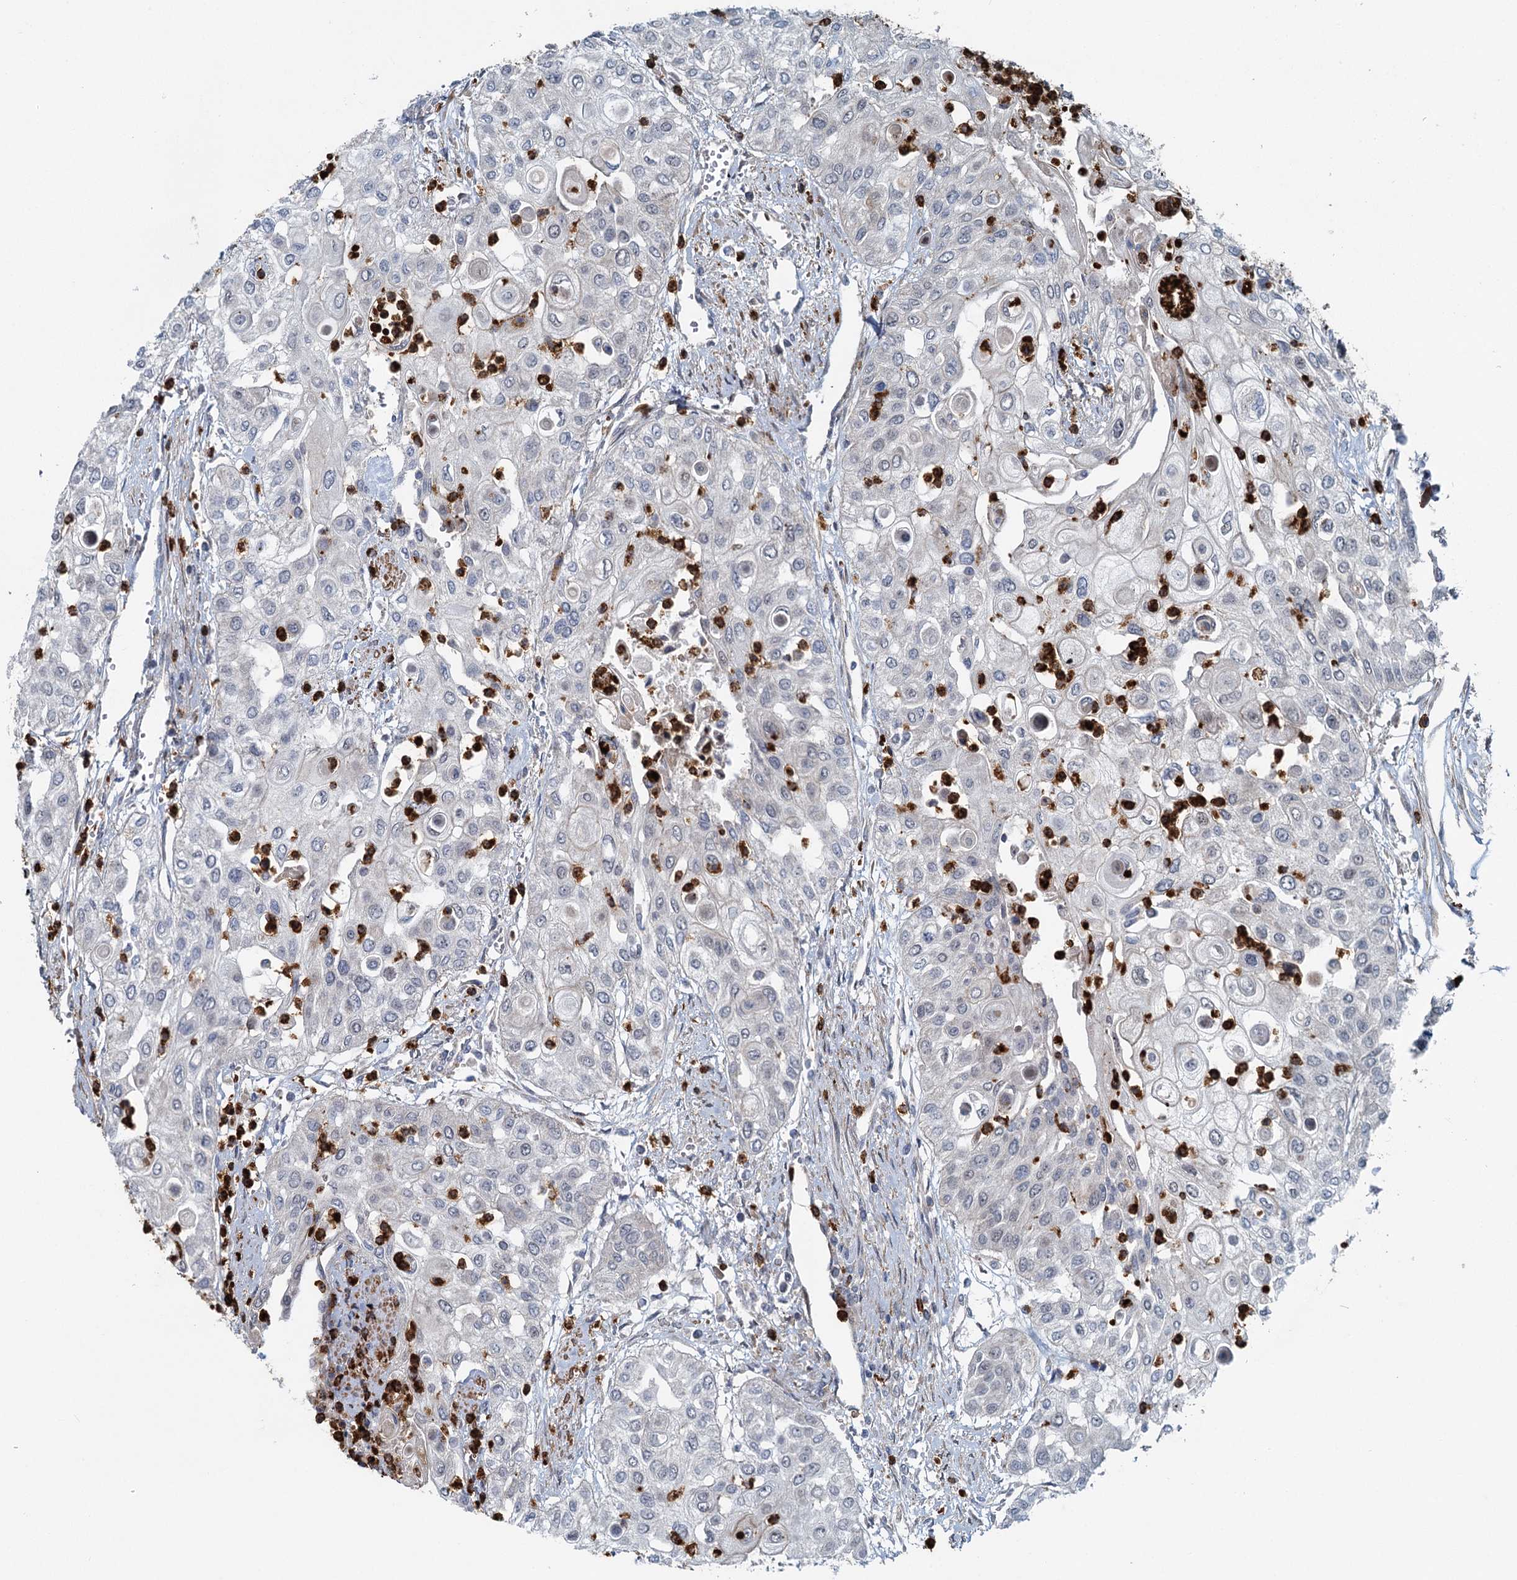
{"staining": {"intensity": "negative", "quantity": "none", "location": "none"}, "tissue": "urothelial cancer", "cell_type": "Tumor cells", "image_type": "cancer", "snomed": [{"axis": "morphology", "description": "Urothelial carcinoma, High grade"}, {"axis": "topography", "description": "Urinary bladder"}], "caption": "Urothelial cancer was stained to show a protein in brown. There is no significant expression in tumor cells. The staining is performed using DAB (3,3'-diaminobenzidine) brown chromogen with nuclei counter-stained in using hematoxylin.", "gene": "ADCY2", "patient": {"sex": "female", "age": 79}}